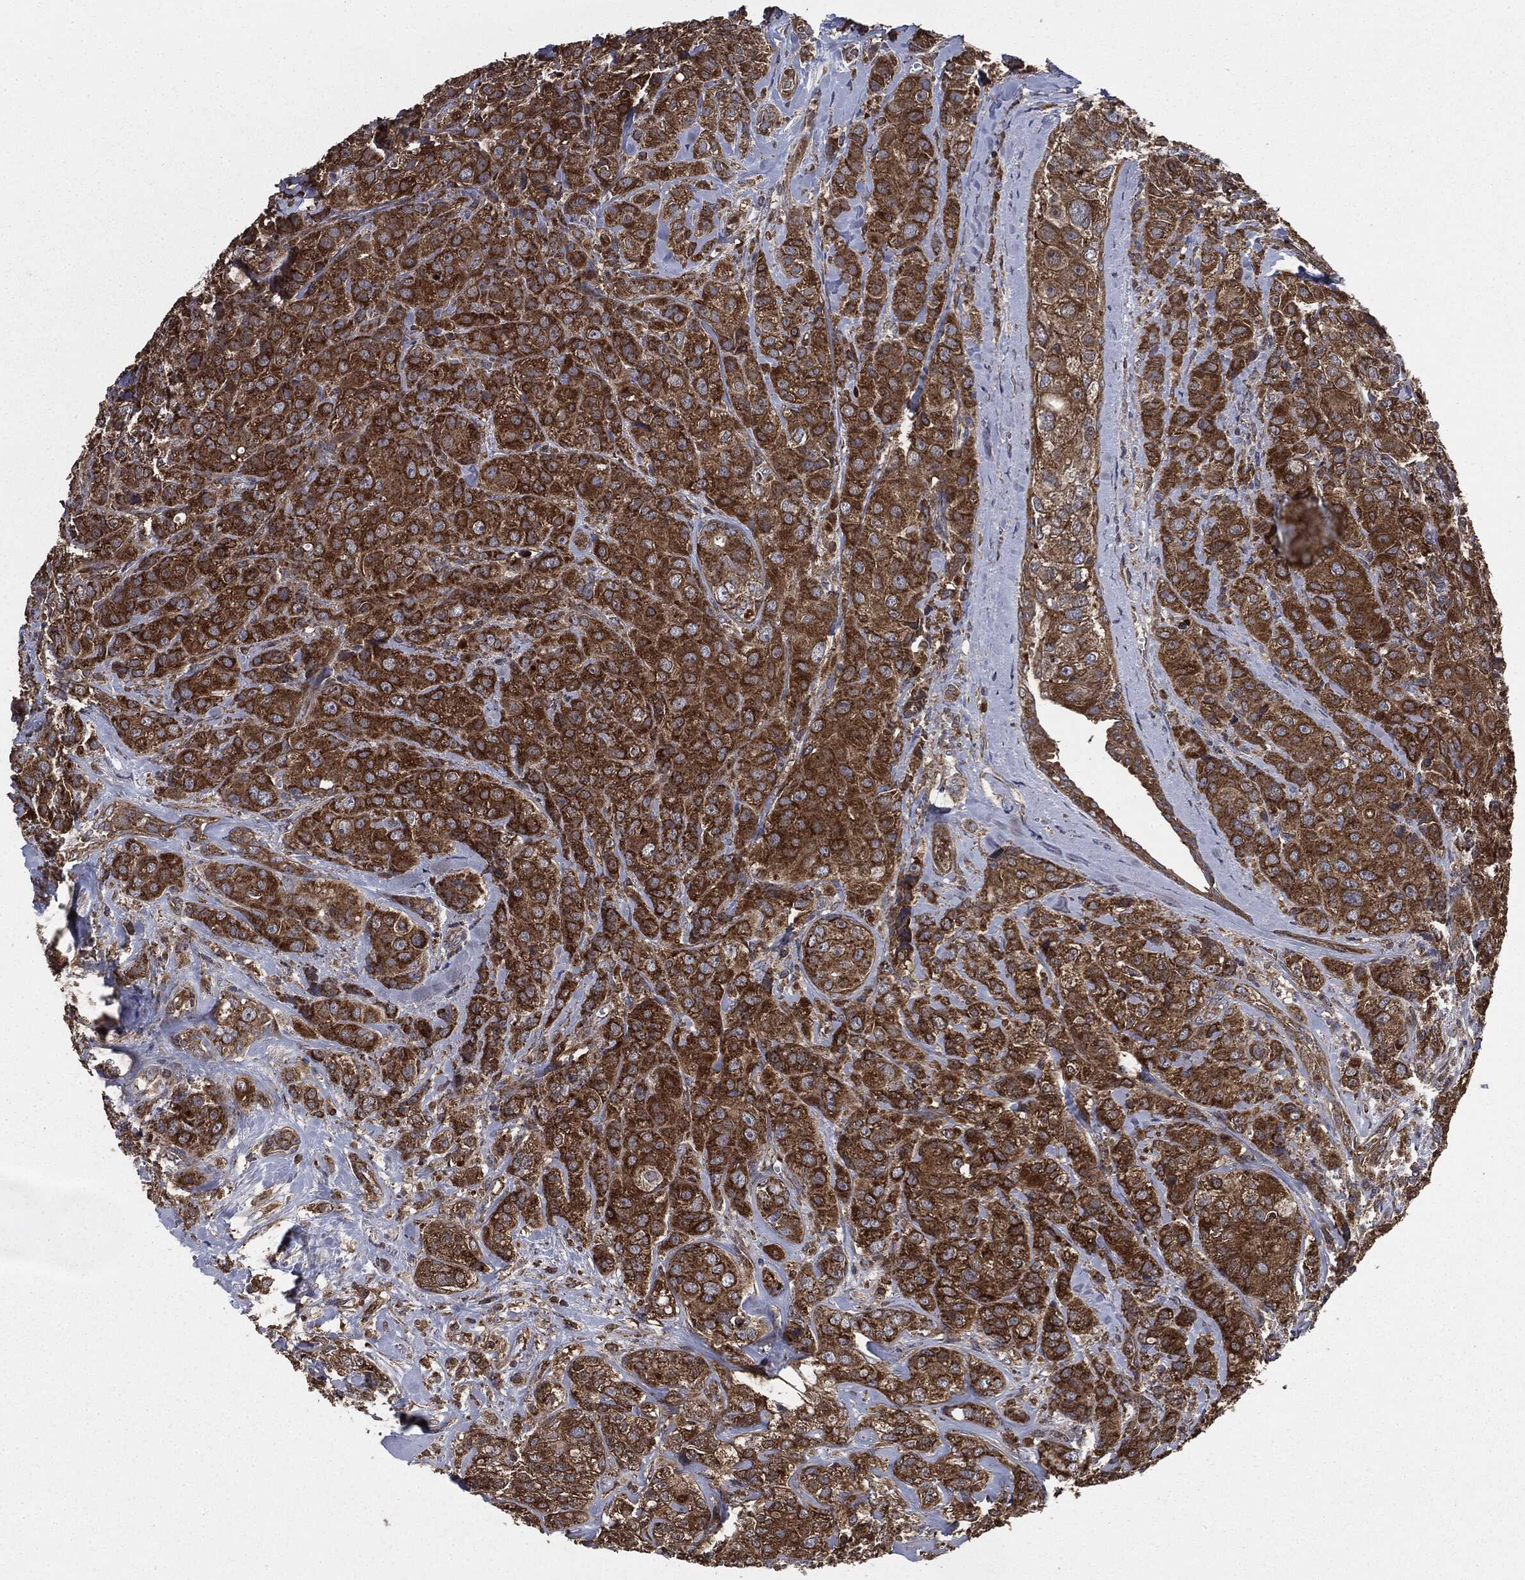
{"staining": {"intensity": "strong", "quantity": ">75%", "location": "cytoplasmic/membranous"}, "tissue": "breast cancer", "cell_type": "Tumor cells", "image_type": "cancer", "snomed": [{"axis": "morphology", "description": "Normal tissue, NOS"}, {"axis": "morphology", "description": "Duct carcinoma"}, {"axis": "topography", "description": "Breast"}], "caption": "IHC of human breast cancer (intraductal carcinoma) shows high levels of strong cytoplasmic/membranous positivity in about >75% of tumor cells. IHC stains the protein of interest in brown and the nuclei are stained blue.", "gene": "MAPK6", "patient": {"sex": "female", "age": 43}}